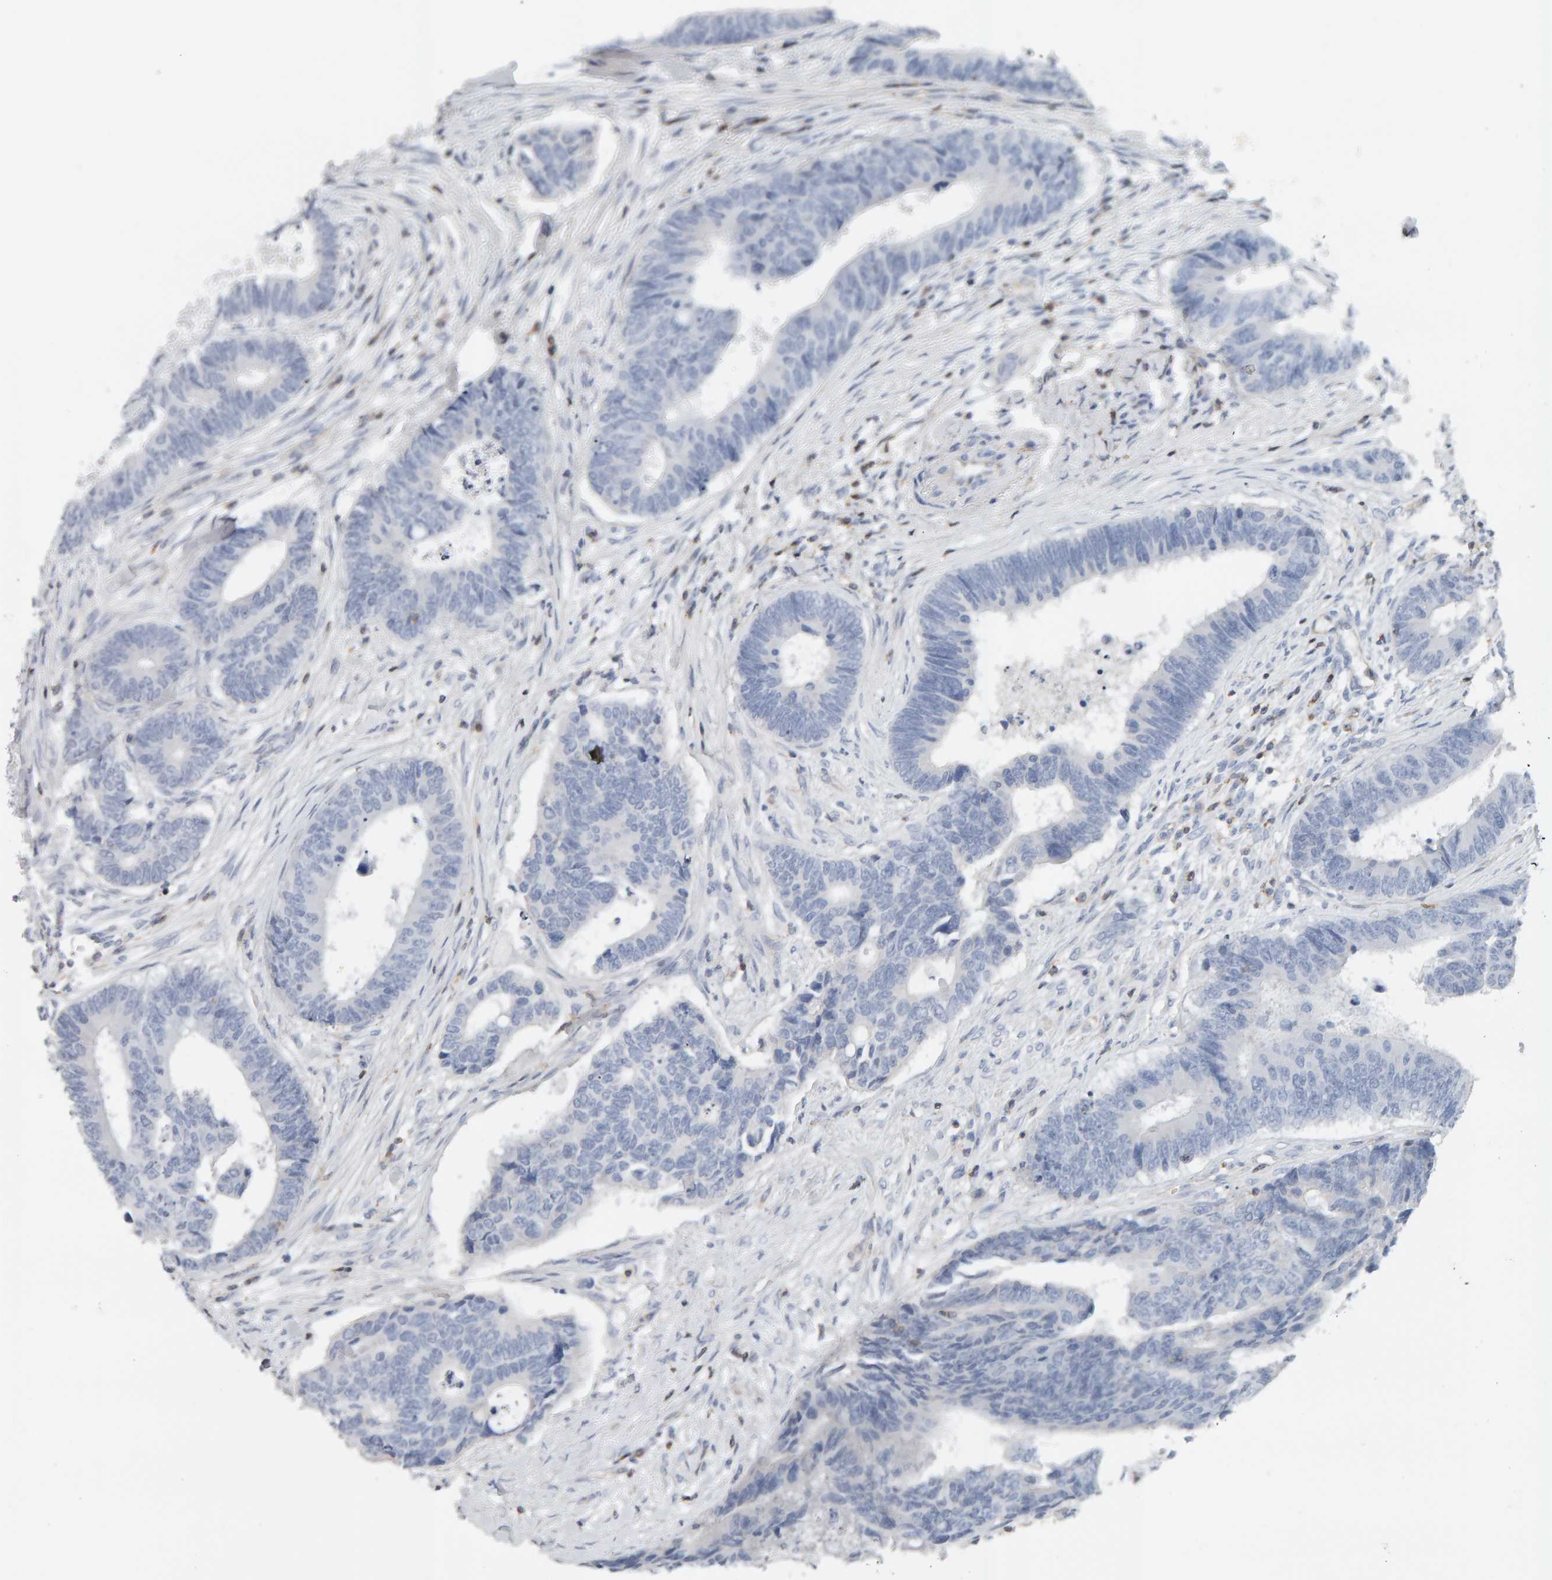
{"staining": {"intensity": "negative", "quantity": "none", "location": "none"}, "tissue": "colorectal cancer", "cell_type": "Tumor cells", "image_type": "cancer", "snomed": [{"axis": "morphology", "description": "Adenocarcinoma, NOS"}, {"axis": "topography", "description": "Rectum"}], "caption": "Colorectal adenocarcinoma was stained to show a protein in brown. There is no significant staining in tumor cells.", "gene": "FYN", "patient": {"sex": "male", "age": 84}}